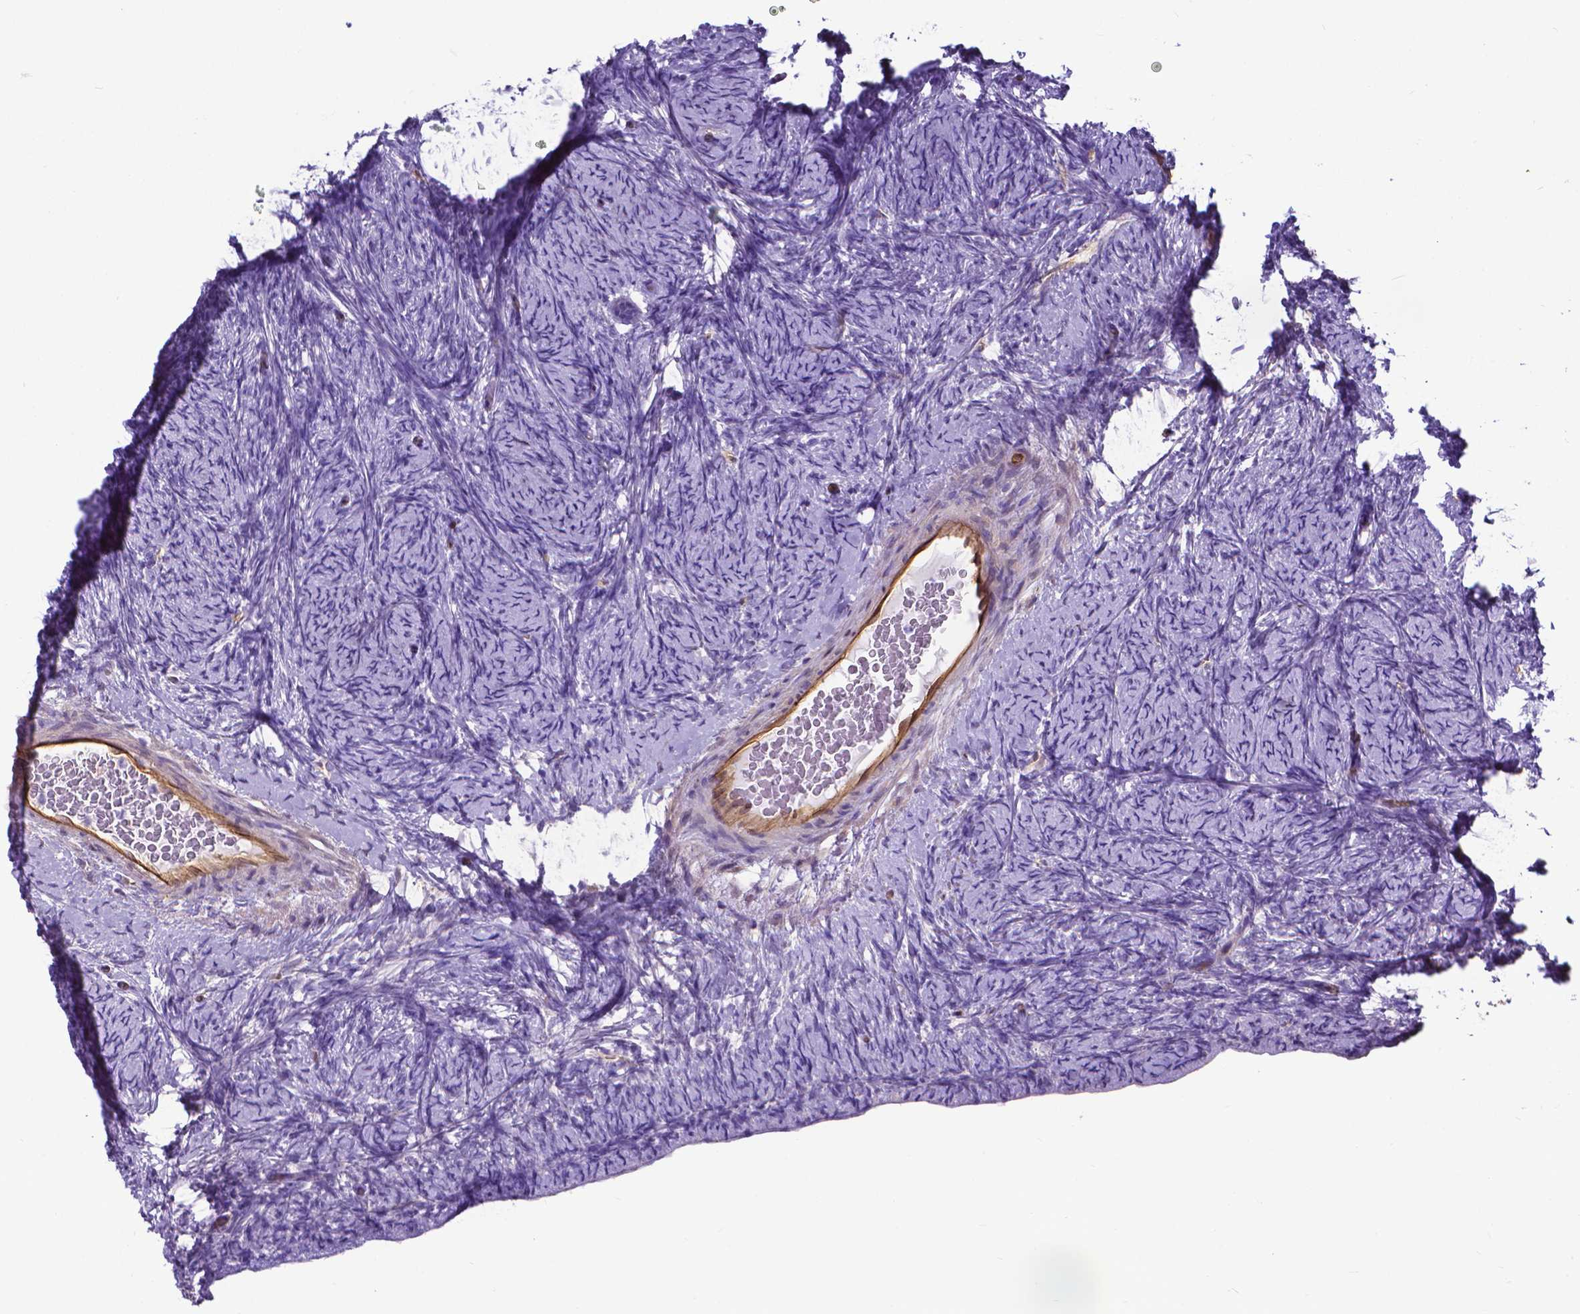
{"staining": {"intensity": "negative", "quantity": "none", "location": "none"}, "tissue": "ovary", "cell_type": "Ovarian stroma cells", "image_type": "normal", "snomed": [{"axis": "morphology", "description": "Normal tissue, NOS"}, {"axis": "topography", "description": "Ovary"}], "caption": "Immunohistochemistry (IHC) micrograph of unremarkable ovary: human ovary stained with DAB (3,3'-diaminobenzidine) reveals no significant protein expression in ovarian stroma cells.", "gene": "CLIC4", "patient": {"sex": "female", "age": 34}}